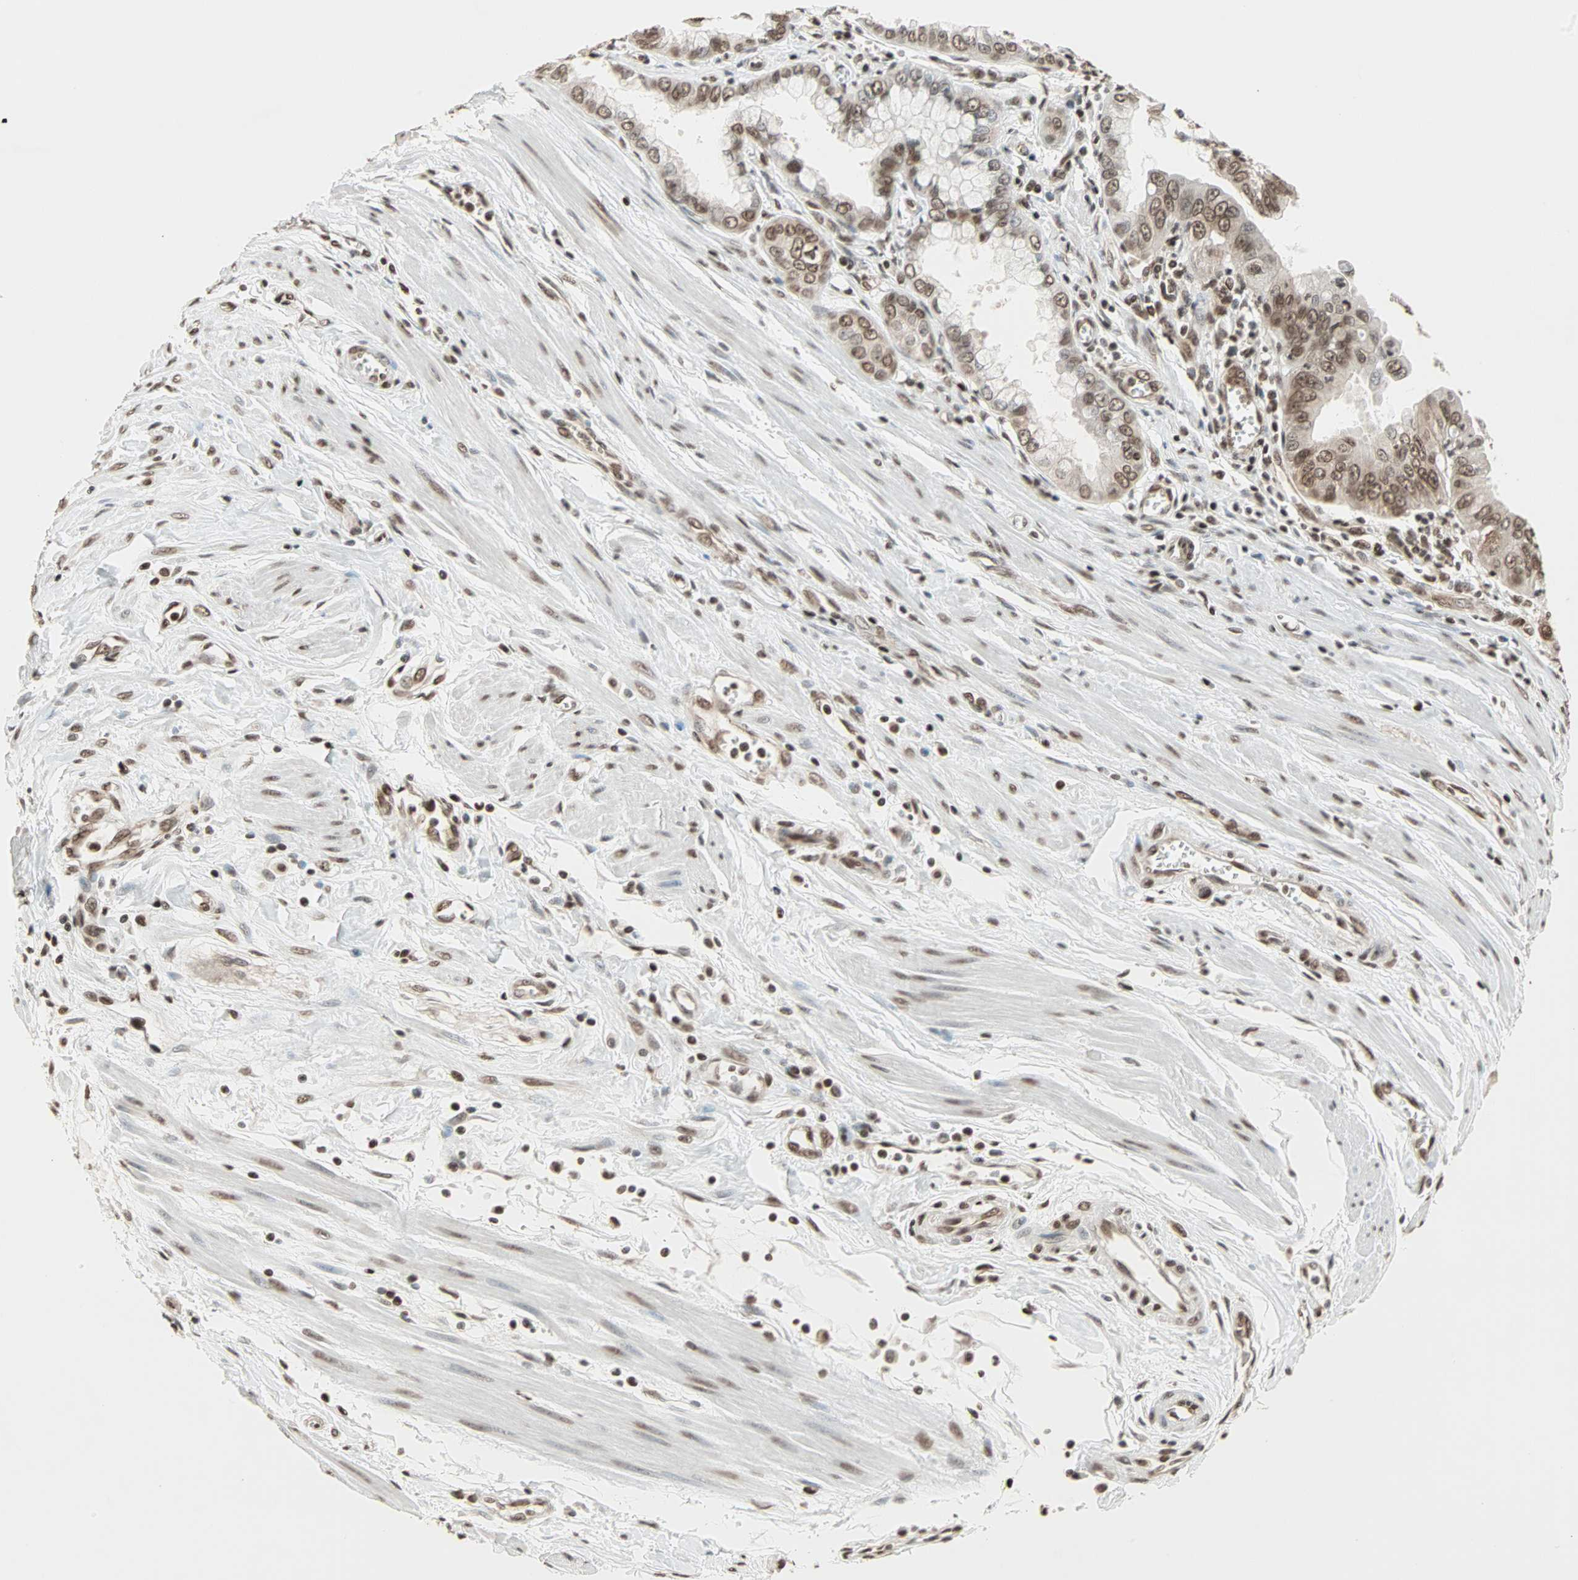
{"staining": {"intensity": "strong", "quantity": ">75%", "location": "nuclear"}, "tissue": "pancreatic cancer", "cell_type": "Tumor cells", "image_type": "cancer", "snomed": [{"axis": "morphology", "description": "Normal tissue, NOS"}, {"axis": "topography", "description": "Lymph node"}], "caption": "Immunohistochemistry (IHC) staining of pancreatic cancer, which displays high levels of strong nuclear positivity in about >75% of tumor cells indicating strong nuclear protein positivity. The staining was performed using DAB (3,3'-diaminobenzidine) (brown) for protein detection and nuclei were counterstained in hematoxylin (blue).", "gene": "DAZAP1", "patient": {"sex": "male", "age": 50}}